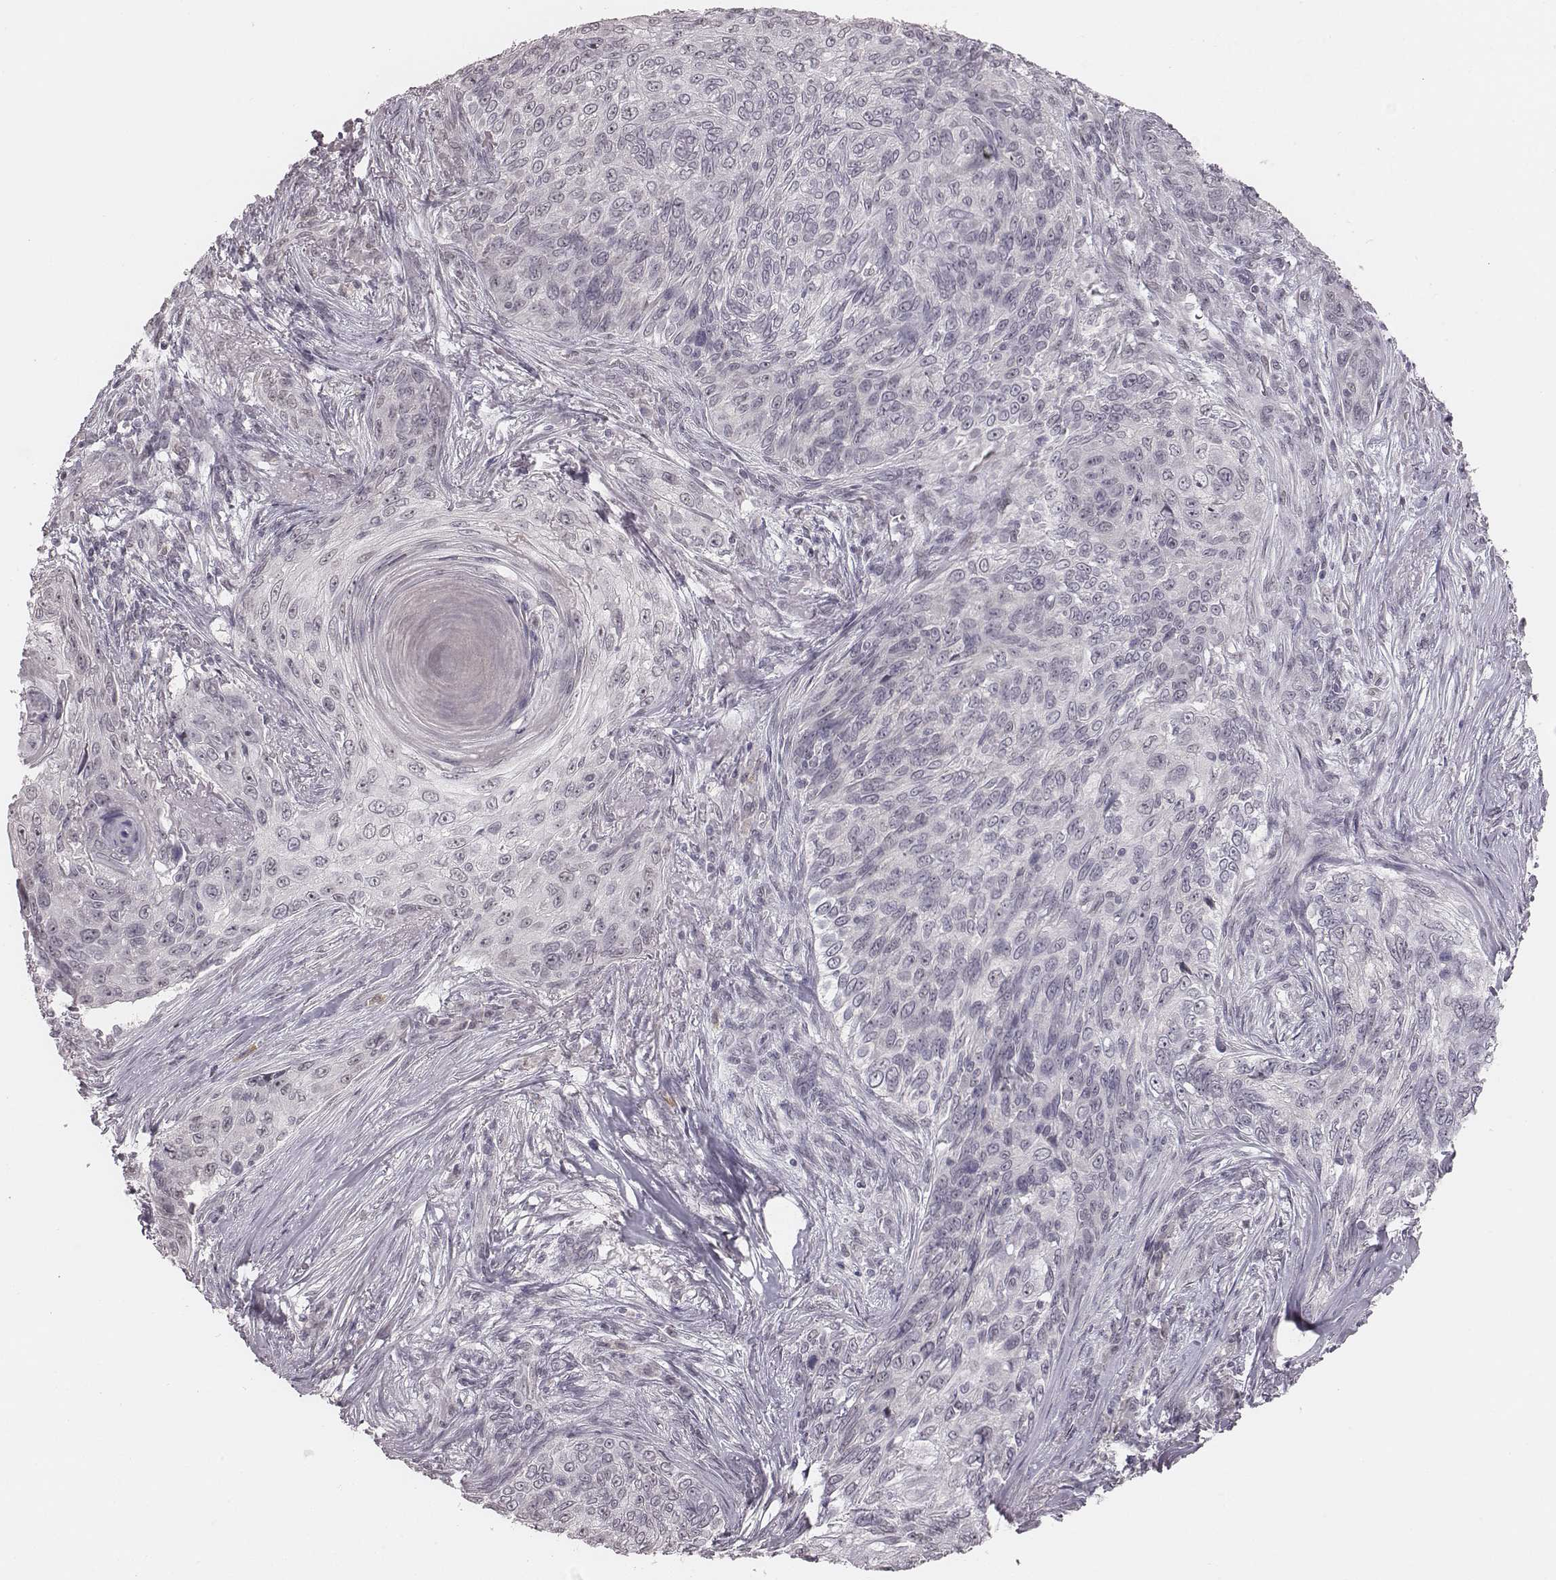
{"staining": {"intensity": "negative", "quantity": "none", "location": "none"}, "tissue": "skin cancer", "cell_type": "Tumor cells", "image_type": "cancer", "snomed": [{"axis": "morphology", "description": "Squamous cell carcinoma, NOS"}, {"axis": "topography", "description": "Skin"}], "caption": "Immunohistochemistry (IHC) photomicrograph of neoplastic tissue: skin squamous cell carcinoma stained with DAB (3,3'-diaminobenzidine) displays no significant protein positivity in tumor cells.", "gene": "RPGRIP1", "patient": {"sex": "male", "age": 92}}